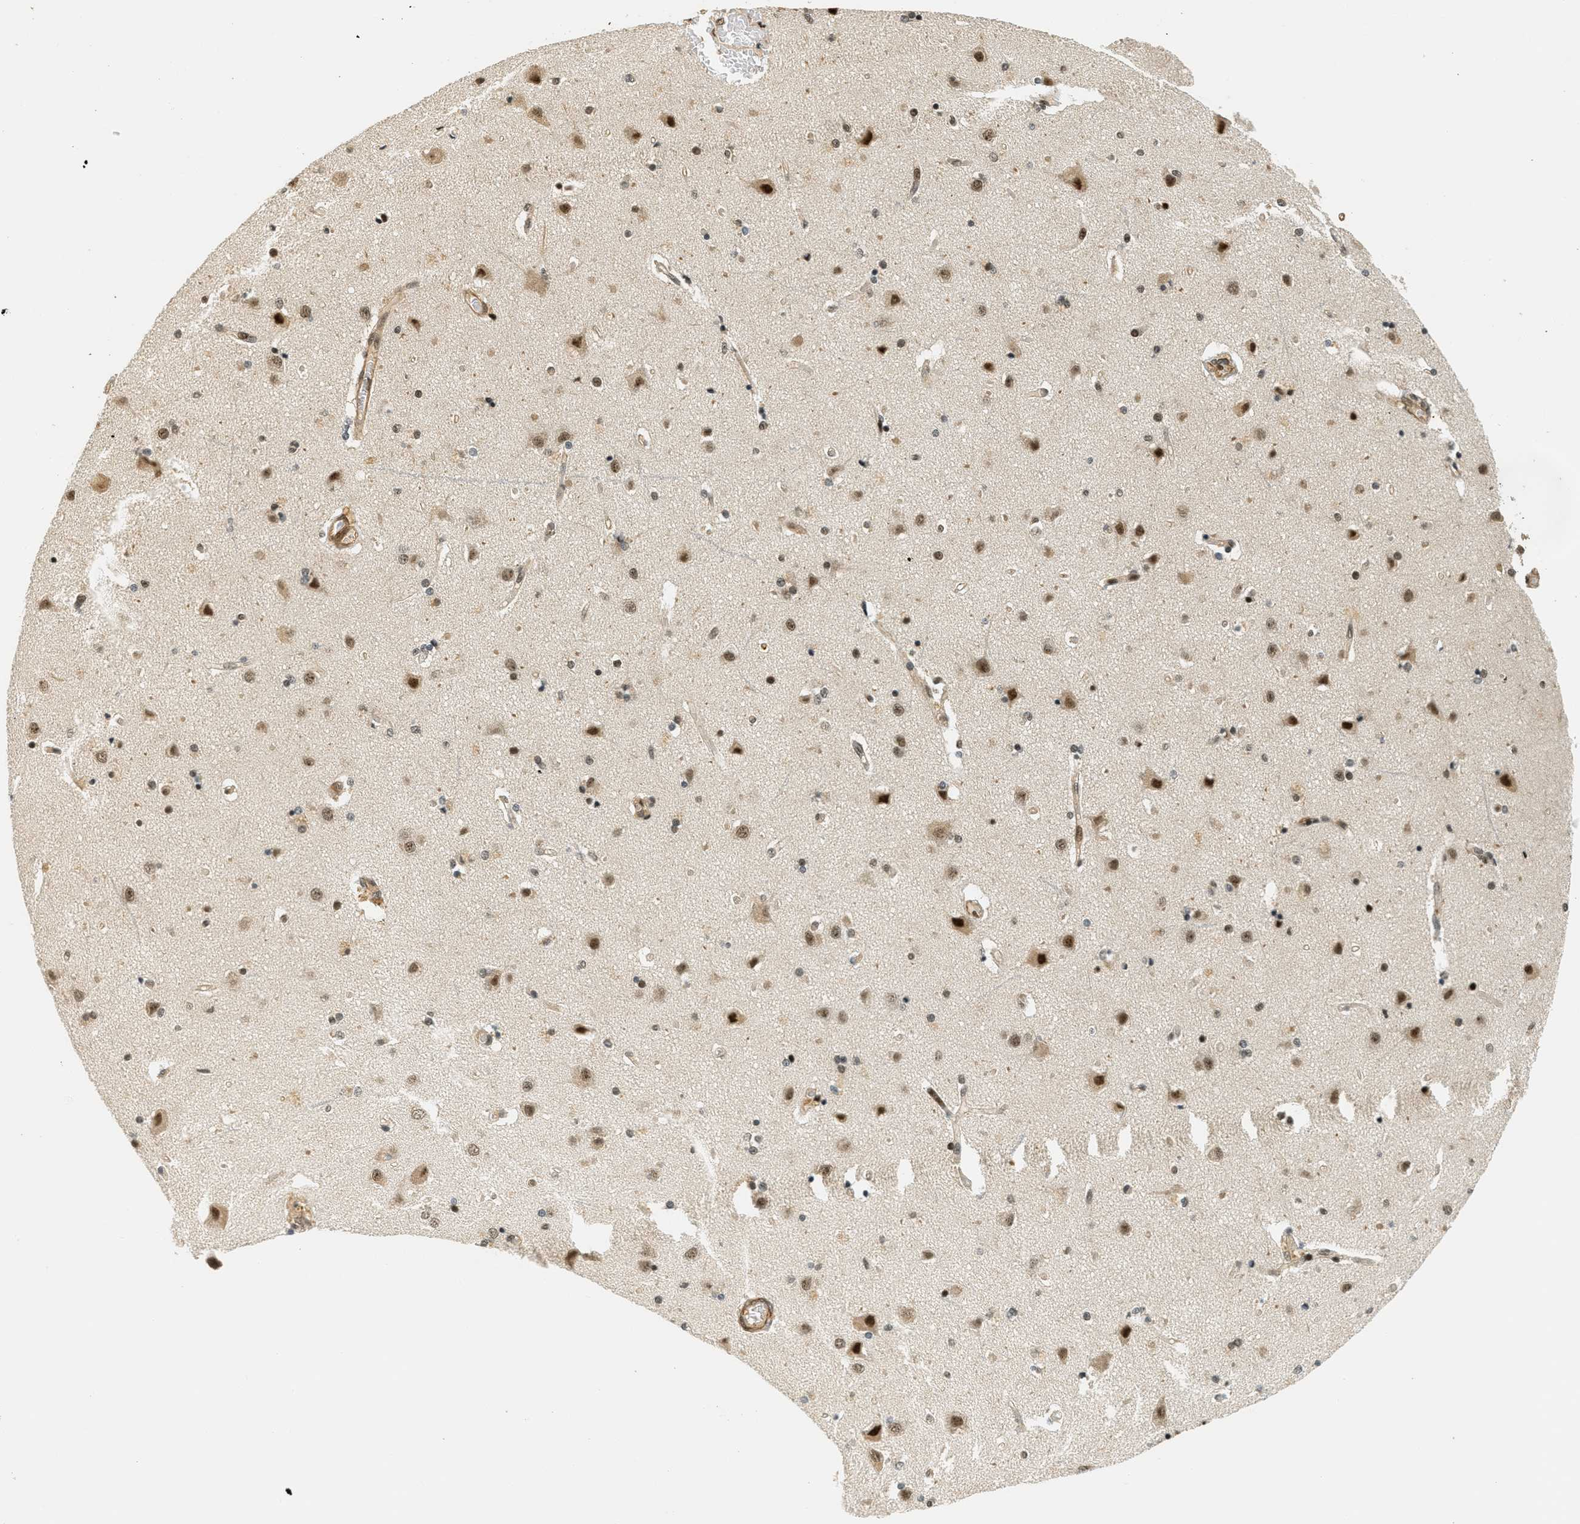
{"staining": {"intensity": "moderate", "quantity": ">75%", "location": "cytoplasmic/membranous,nuclear"}, "tissue": "cerebral cortex", "cell_type": "Endothelial cells", "image_type": "normal", "snomed": [{"axis": "morphology", "description": "Normal tissue, NOS"}, {"axis": "topography", "description": "Cerebral cortex"}], "caption": "Cerebral cortex stained with IHC reveals moderate cytoplasmic/membranous,nuclear staining in approximately >75% of endothelial cells. (DAB = brown stain, brightfield microscopy at high magnification).", "gene": "FOXM1", "patient": {"sex": "female", "age": 54}}